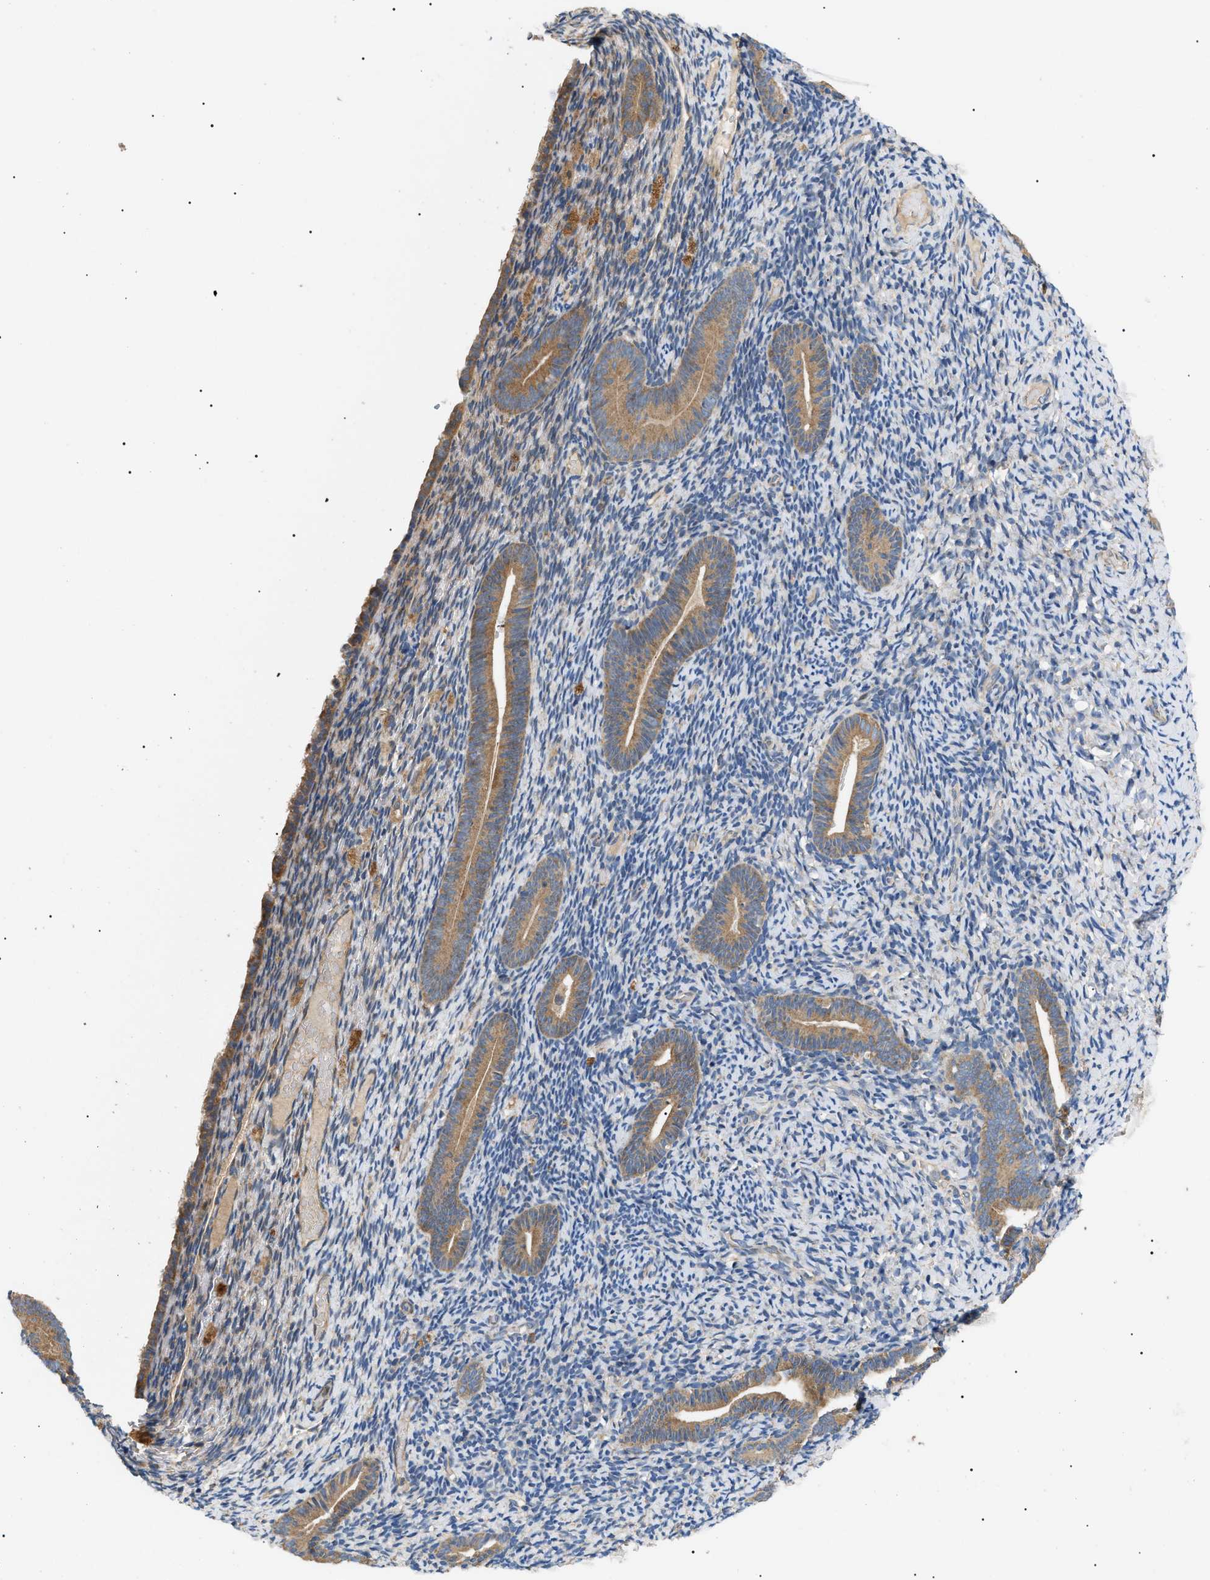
{"staining": {"intensity": "moderate", "quantity": "<25%", "location": "cytoplasmic/membranous"}, "tissue": "endometrium", "cell_type": "Cells in endometrial stroma", "image_type": "normal", "snomed": [{"axis": "morphology", "description": "Normal tissue, NOS"}, {"axis": "topography", "description": "Endometrium"}], "caption": "Immunohistochemical staining of benign endometrium demonstrates <25% levels of moderate cytoplasmic/membranous protein positivity in about <25% of cells in endometrial stroma.", "gene": "PPM1B", "patient": {"sex": "female", "age": 51}}